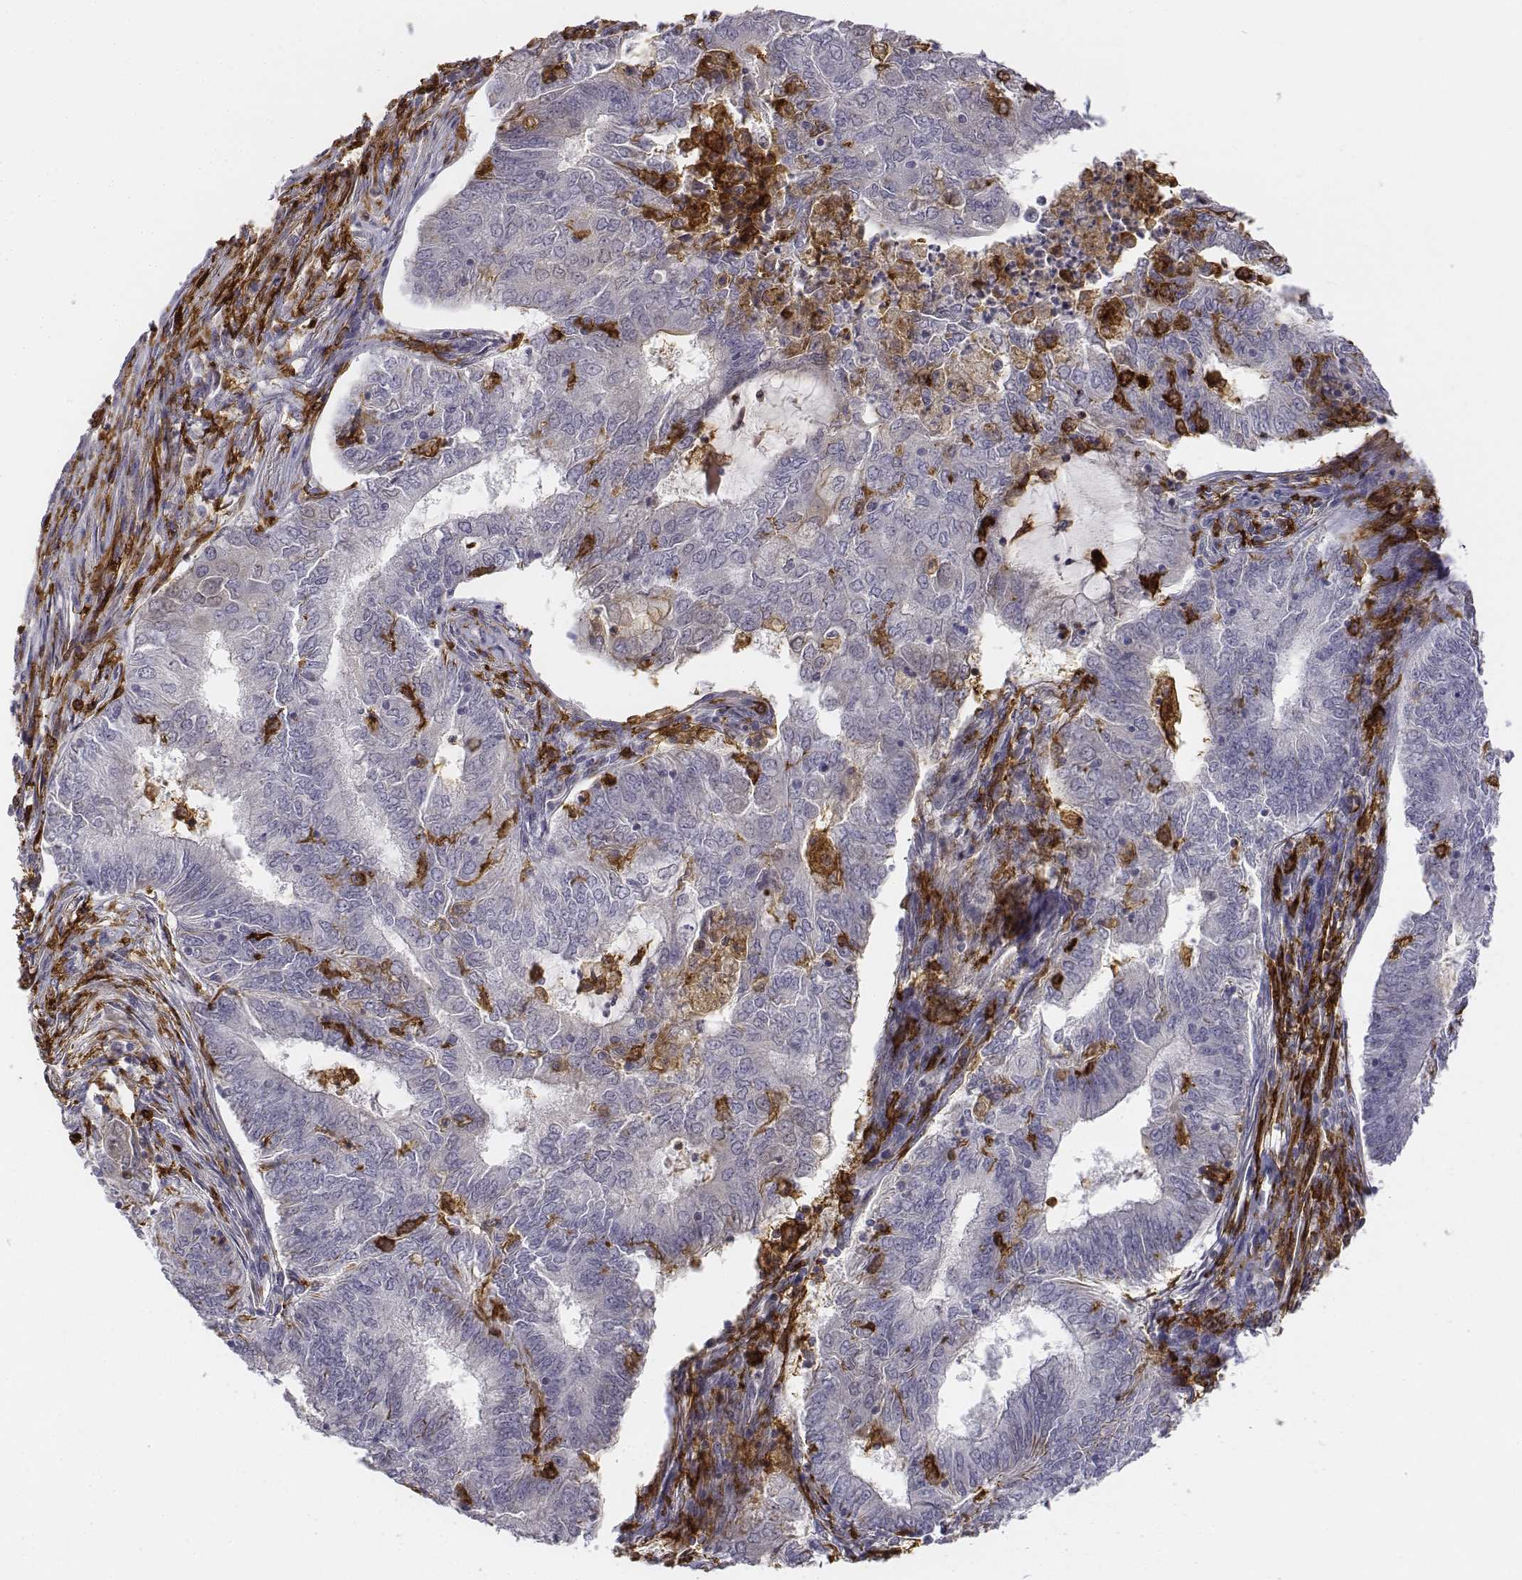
{"staining": {"intensity": "negative", "quantity": "none", "location": "none"}, "tissue": "endometrial cancer", "cell_type": "Tumor cells", "image_type": "cancer", "snomed": [{"axis": "morphology", "description": "Adenocarcinoma, NOS"}, {"axis": "topography", "description": "Endometrium"}], "caption": "Tumor cells are negative for protein expression in human endometrial adenocarcinoma.", "gene": "CD14", "patient": {"sex": "female", "age": 62}}